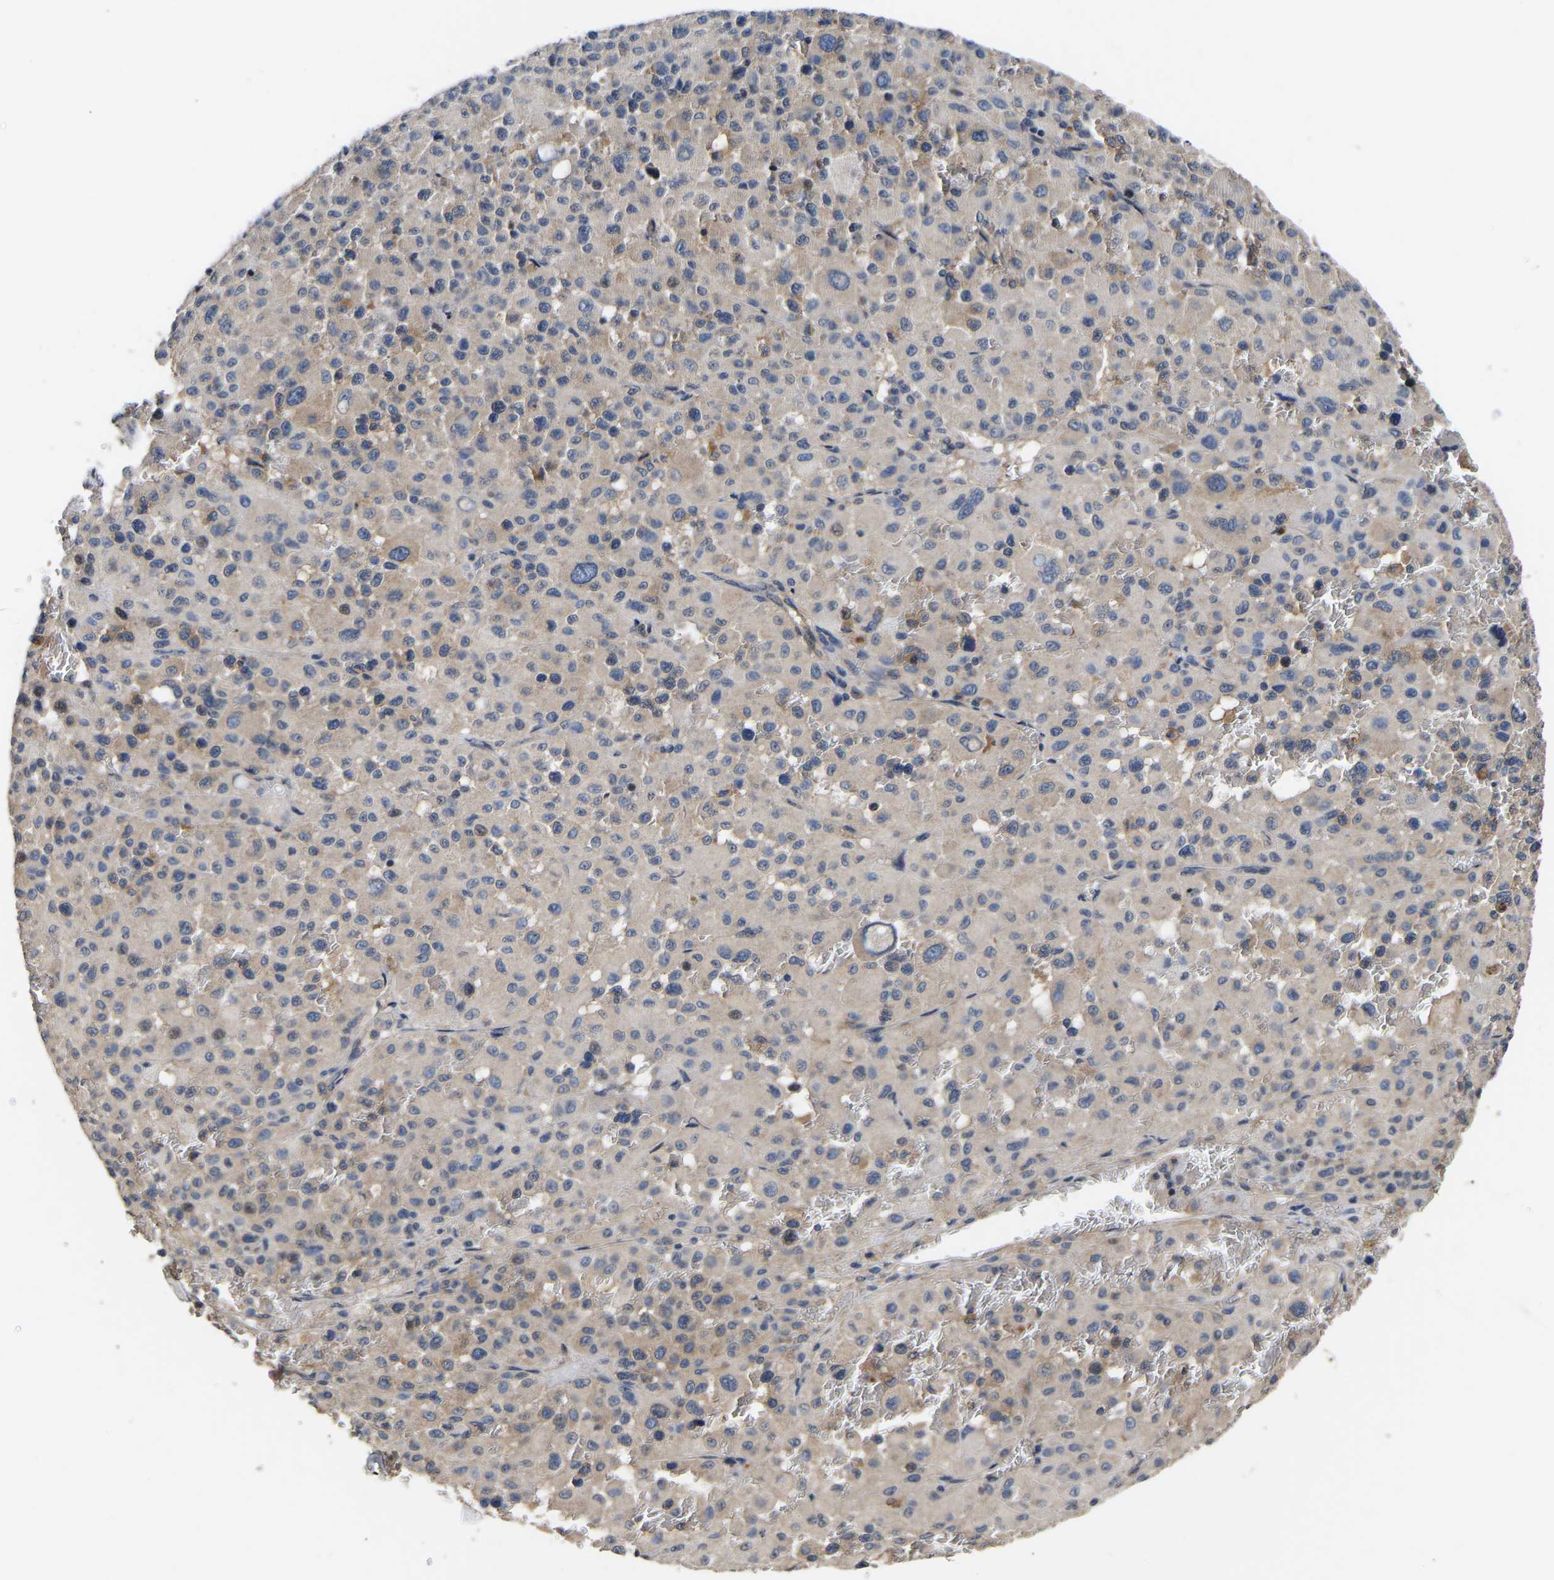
{"staining": {"intensity": "weak", "quantity": "<25%", "location": "cytoplasmic/membranous"}, "tissue": "melanoma", "cell_type": "Tumor cells", "image_type": "cancer", "snomed": [{"axis": "morphology", "description": "Malignant melanoma, Metastatic site"}, {"axis": "topography", "description": "Skin"}], "caption": "There is no significant staining in tumor cells of malignant melanoma (metastatic site).", "gene": "AIMP2", "patient": {"sex": "female", "age": 74}}